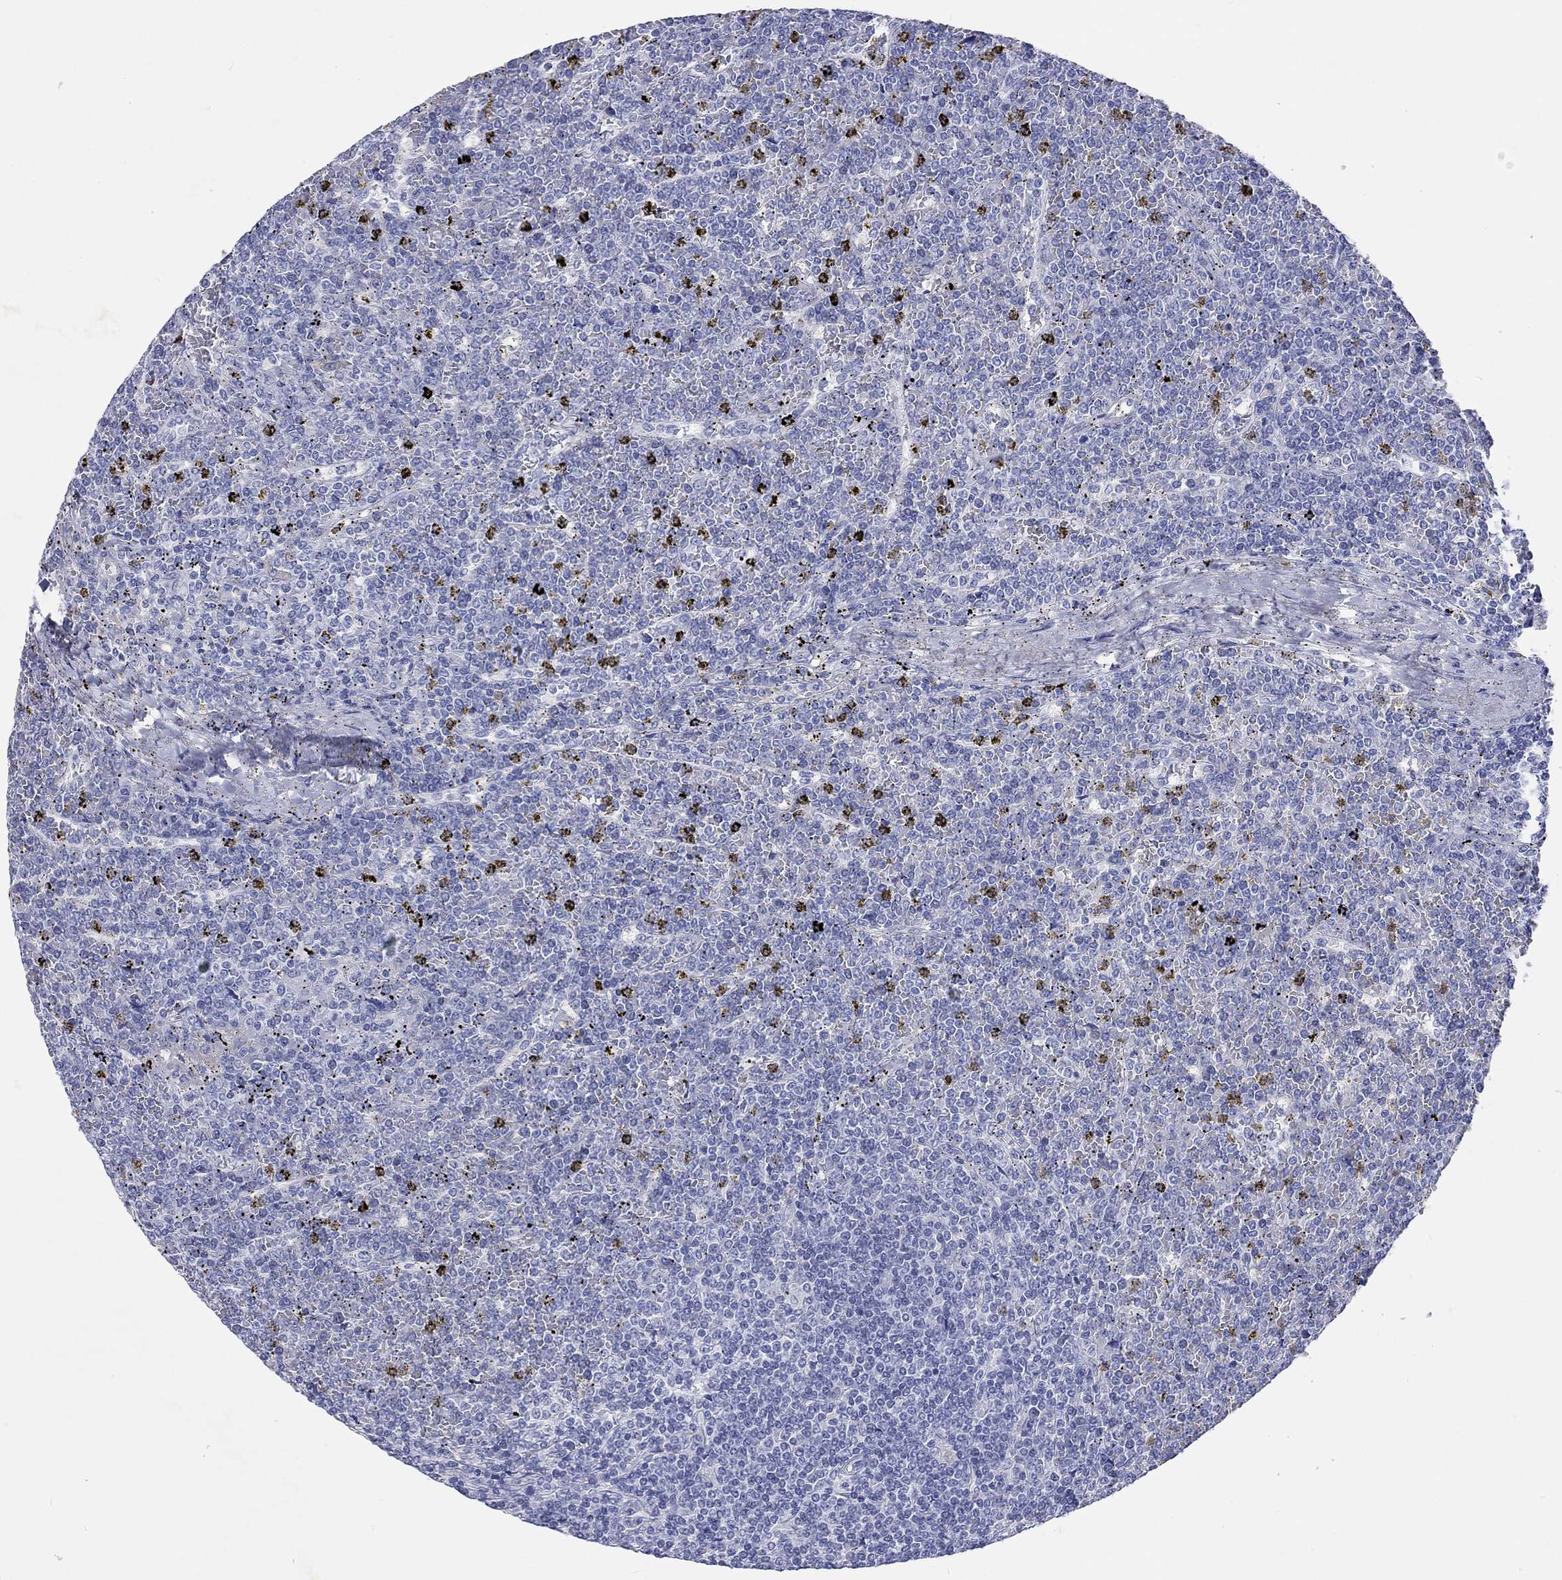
{"staining": {"intensity": "negative", "quantity": "none", "location": "none"}, "tissue": "lymphoma", "cell_type": "Tumor cells", "image_type": "cancer", "snomed": [{"axis": "morphology", "description": "Malignant lymphoma, non-Hodgkin's type, Low grade"}, {"axis": "topography", "description": "Spleen"}], "caption": "High power microscopy image of an immunohistochemistry (IHC) photomicrograph of lymphoma, revealing no significant positivity in tumor cells.", "gene": "SPATA9", "patient": {"sex": "female", "age": 19}}